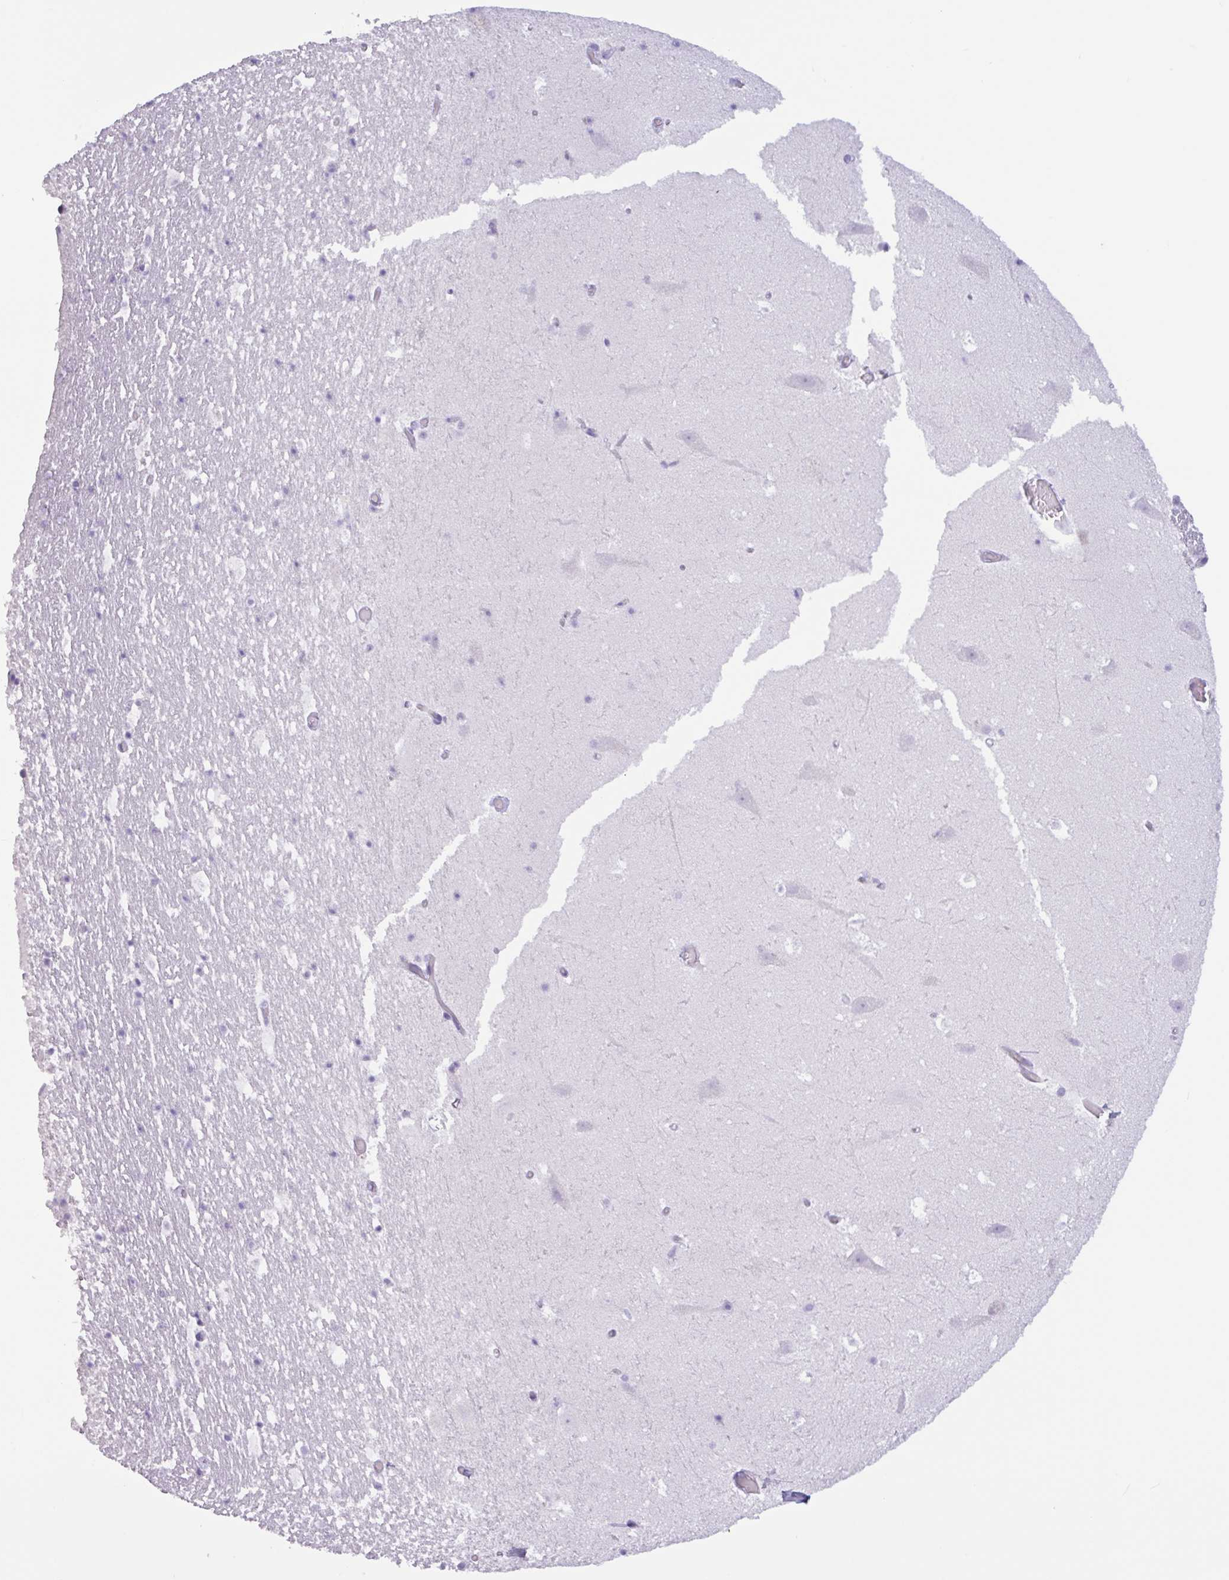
{"staining": {"intensity": "negative", "quantity": "none", "location": "none"}, "tissue": "hippocampus", "cell_type": "Glial cells", "image_type": "normal", "snomed": [{"axis": "morphology", "description": "Normal tissue, NOS"}, {"axis": "topography", "description": "Hippocampus"}], "caption": "A micrograph of human hippocampus is negative for staining in glial cells. The staining was performed using DAB to visualize the protein expression in brown, while the nuclei were stained in blue with hematoxylin (Magnification: 20x).", "gene": "CTSE", "patient": {"sex": "female", "age": 42}}